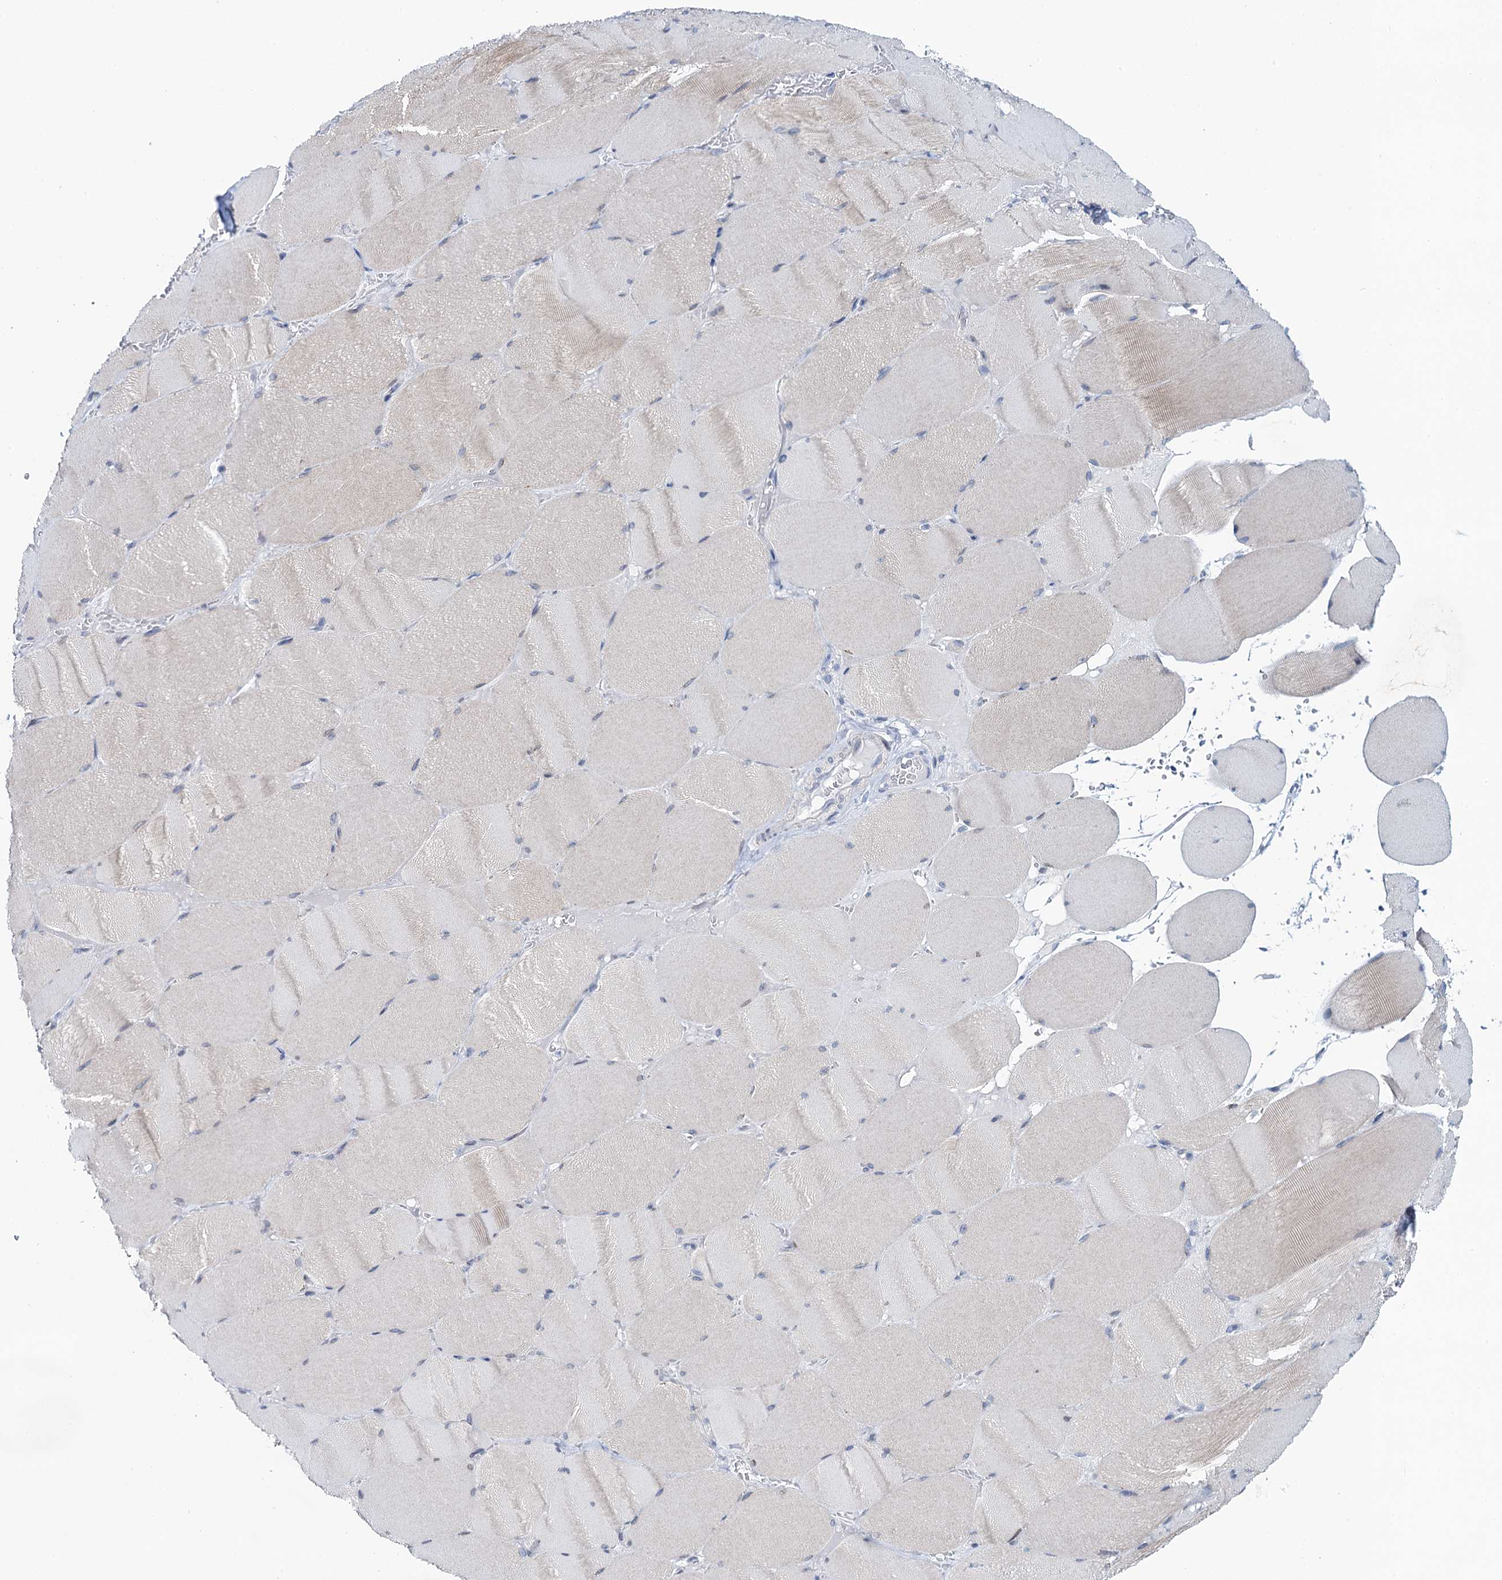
{"staining": {"intensity": "weak", "quantity": "<25%", "location": "cytoplasmic/membranous"}, "tissue": "skeletal muscle", "cell_type": "Myocytes", "image_type": "normal", "snomed": [{"axis": "morphology", "description": "Normal tissue, NOS"}, {"axis": "topography", "description": "Skeletal muscle"}, {"axis": "topography", "description": "Head-Neck"}], "caption": "IHC micrograph of unremarkable human skeletal muscle stained for a protein (brown), which shows no expression in myocytes. The staining is performed using DAB (3,3'-diaminobenzidine) brown chromogen with nuclei counter-stained in using hematoxylin.", "gene": "TOX3", "patient": {"sex": "male", "age": 66}}